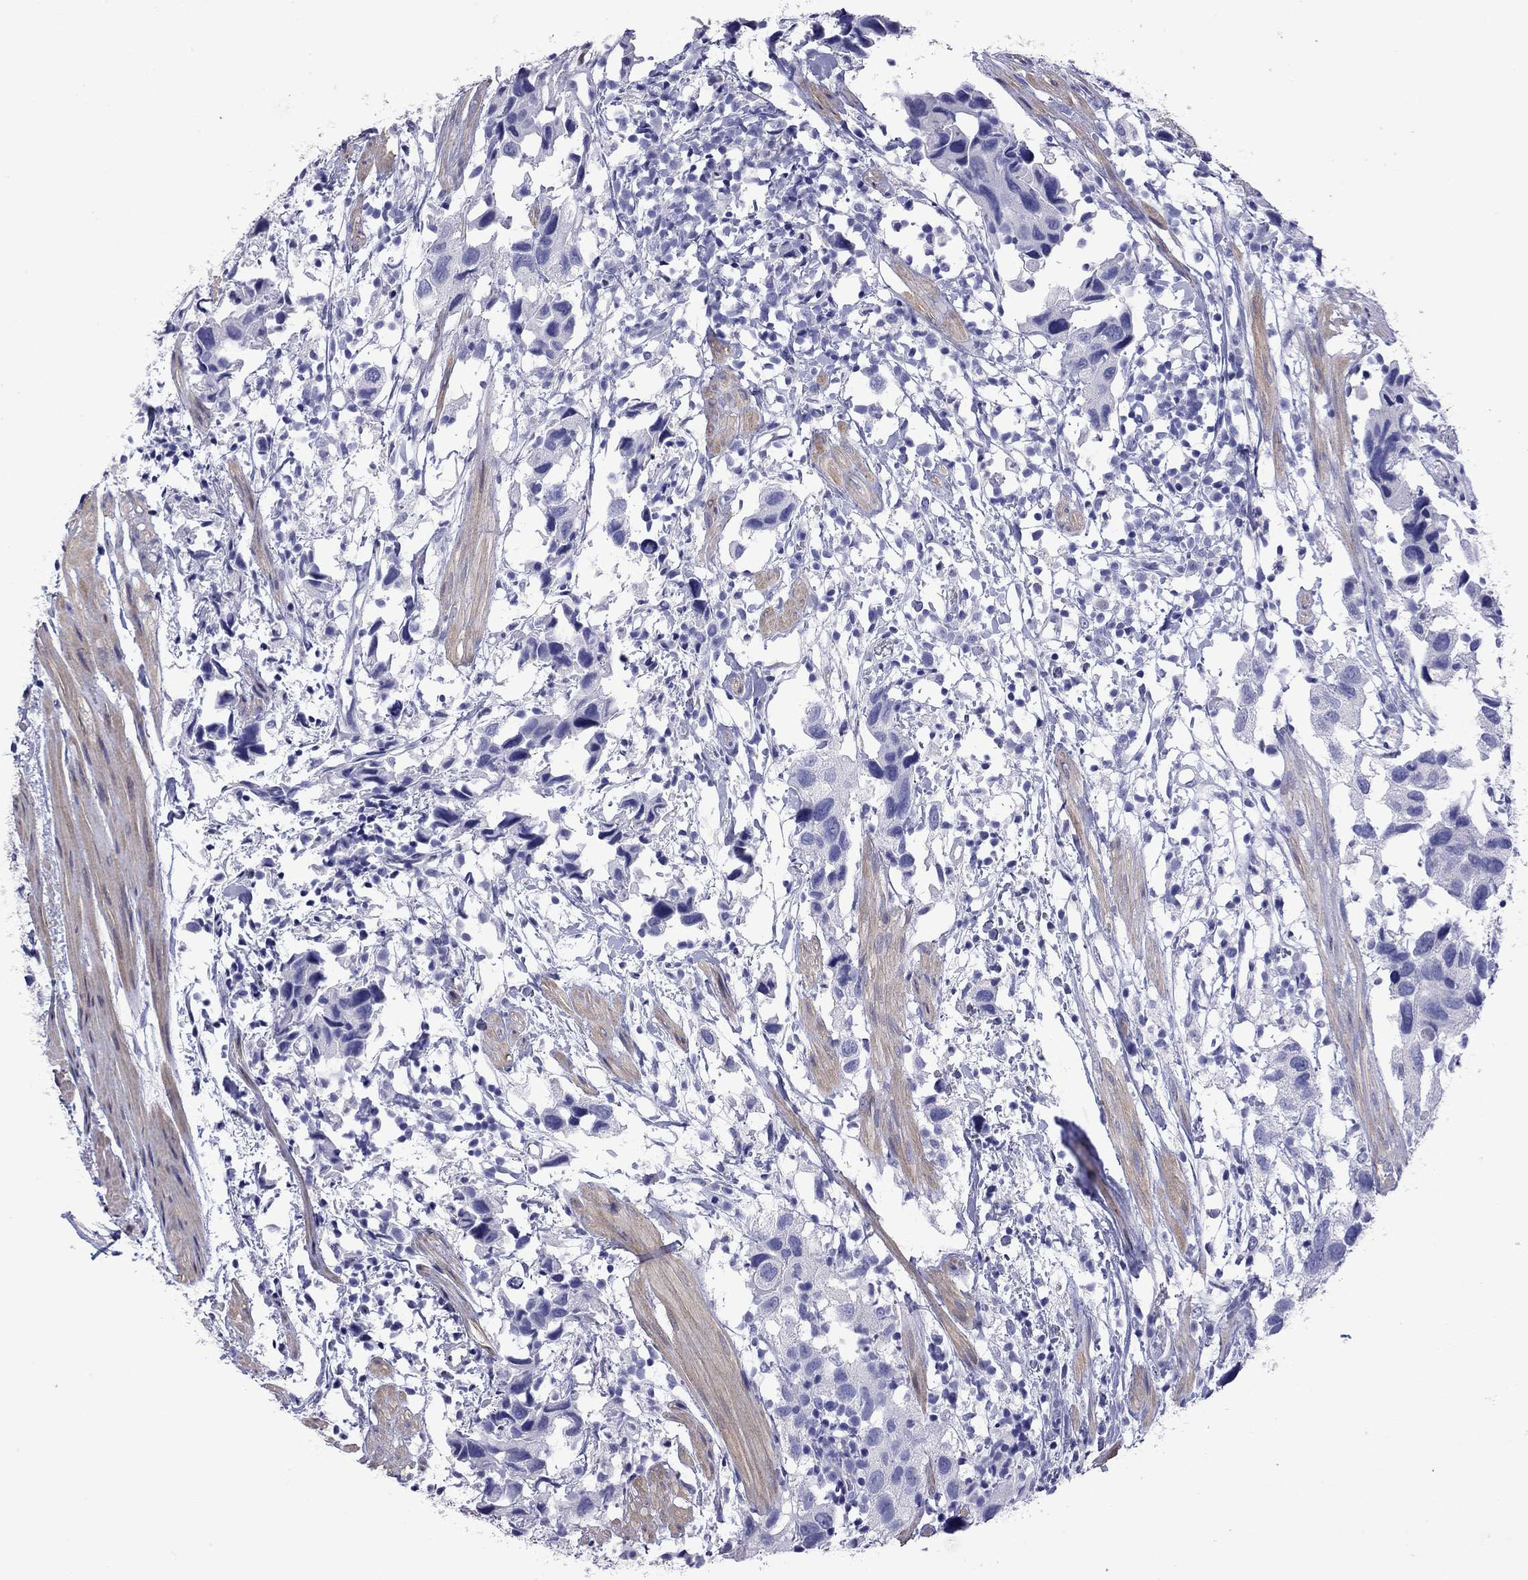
{"staining": {"intensity": "negative", "quantity": "none", "location": "none"}, "tissue": "urothelial cancer", "cell_type": "Tumor cells", "image_type": "cancer", "snomed": [{"axis": "morphology", "description": "Urothelial carcinoma, High grade"}, {"axis": "topography", "description": "Urinary bladder"}], "caption": "The photomicrograph reveals no significant staining in tumor cells of urothelial cancer. (Immunohistochemistry, brightfield microscopy, high magnification).", "gene": "KIAA2012", "patient": {"sex": "male", "age": 79}}